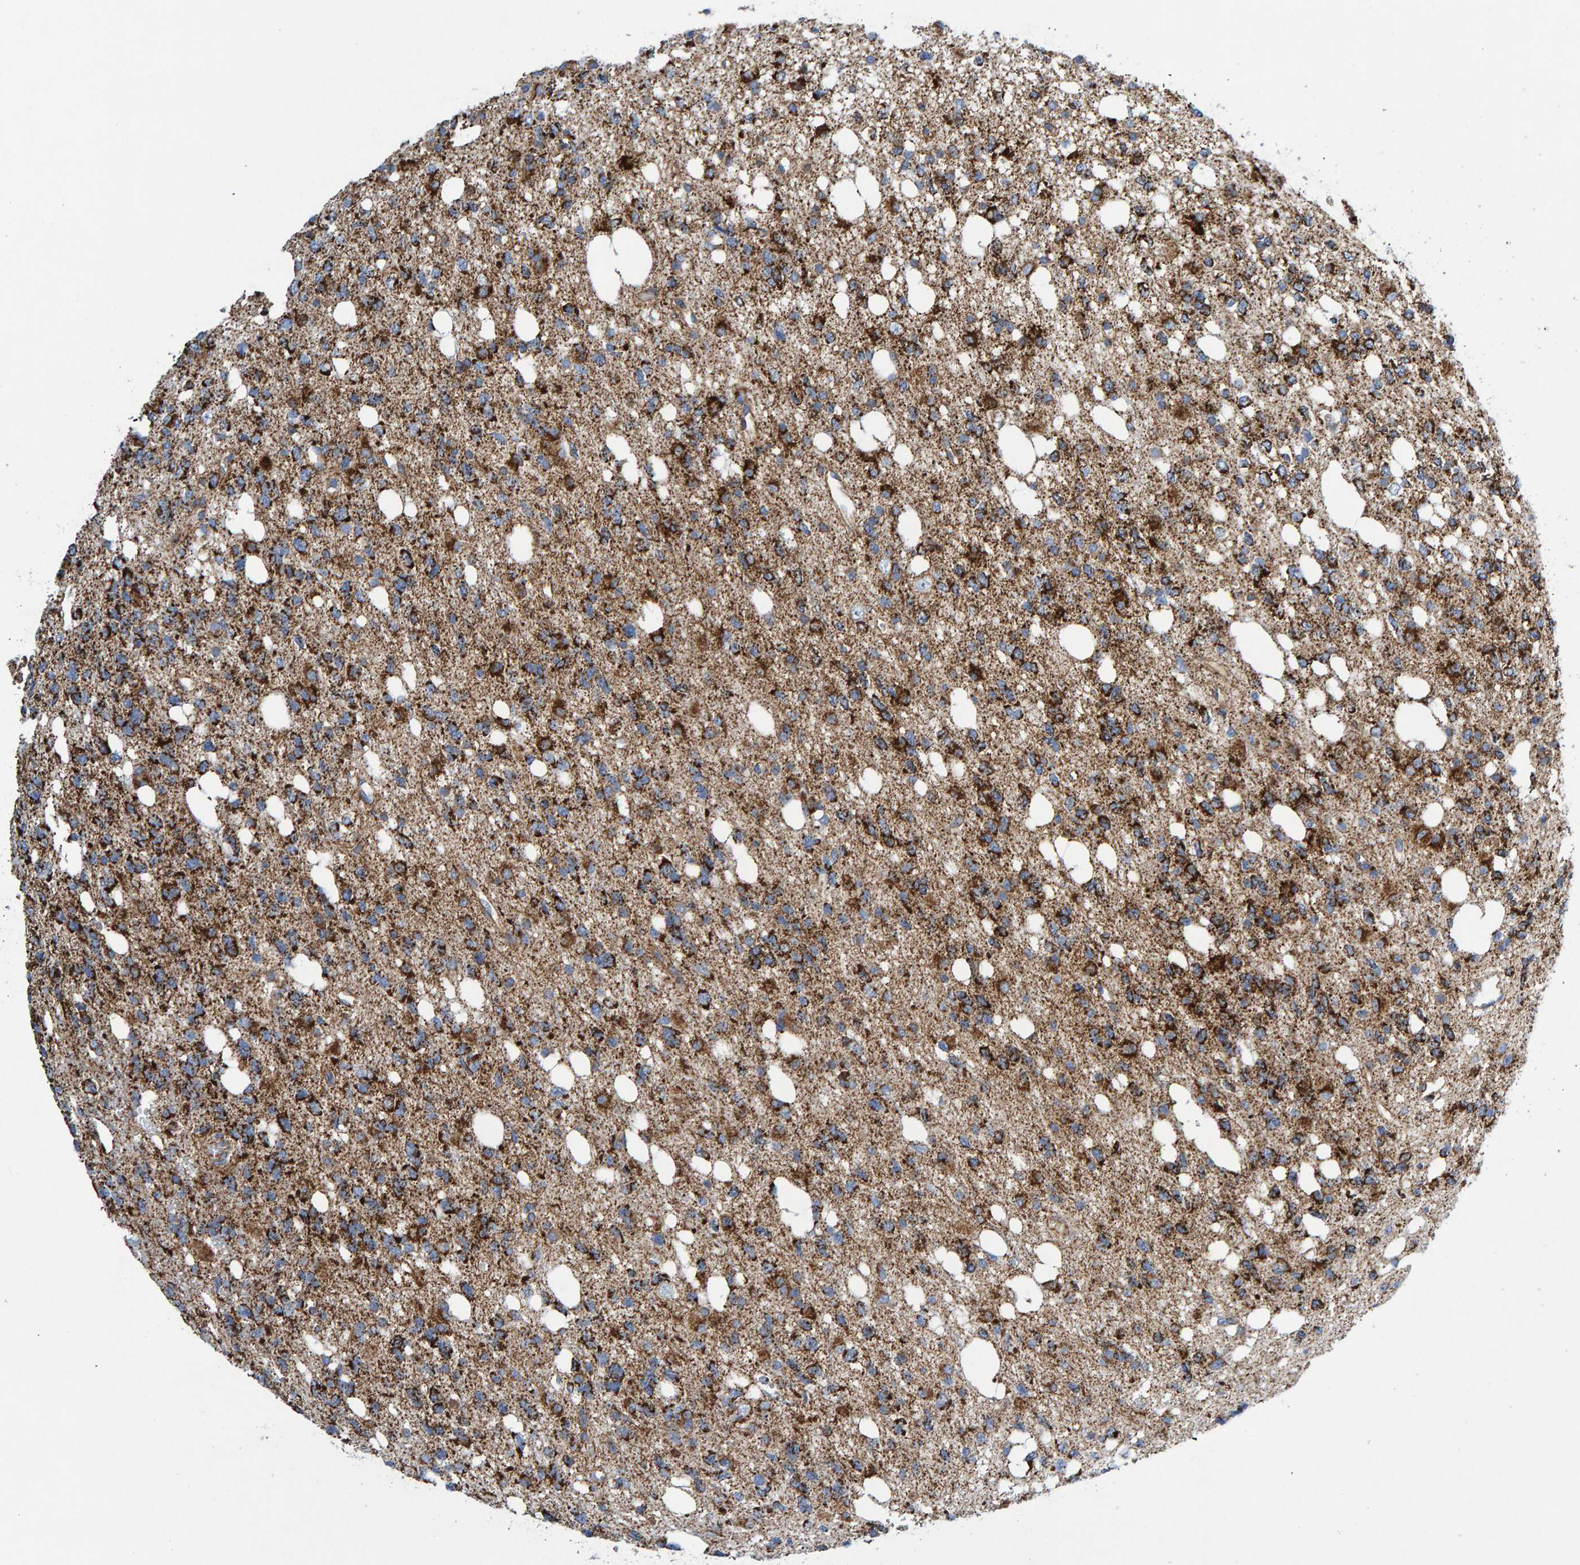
{"staining": {"intensity": "strong", "quantity": ">75%", "location": "cytoplasmic/membranous"}, "tissue": "glioma", "cell_type": "Tumor cells", "image_type": "cancer", "snomed": [{"axis": "morphology", "description": "Glioma, malignant, High grade"}, {"axis": "topography", "description": "Brain"}], "caption": "High-magnification brightfield microscopy of glioma stained with DAB (brown) and counterstained with hematoxylin (blue). tumor cells exhibit strong cytoplasmic/membranous expression is identified in approximately>75% of cells.", "gene": "GGTA1", "patient": {"sex": "female", "age": 62}}